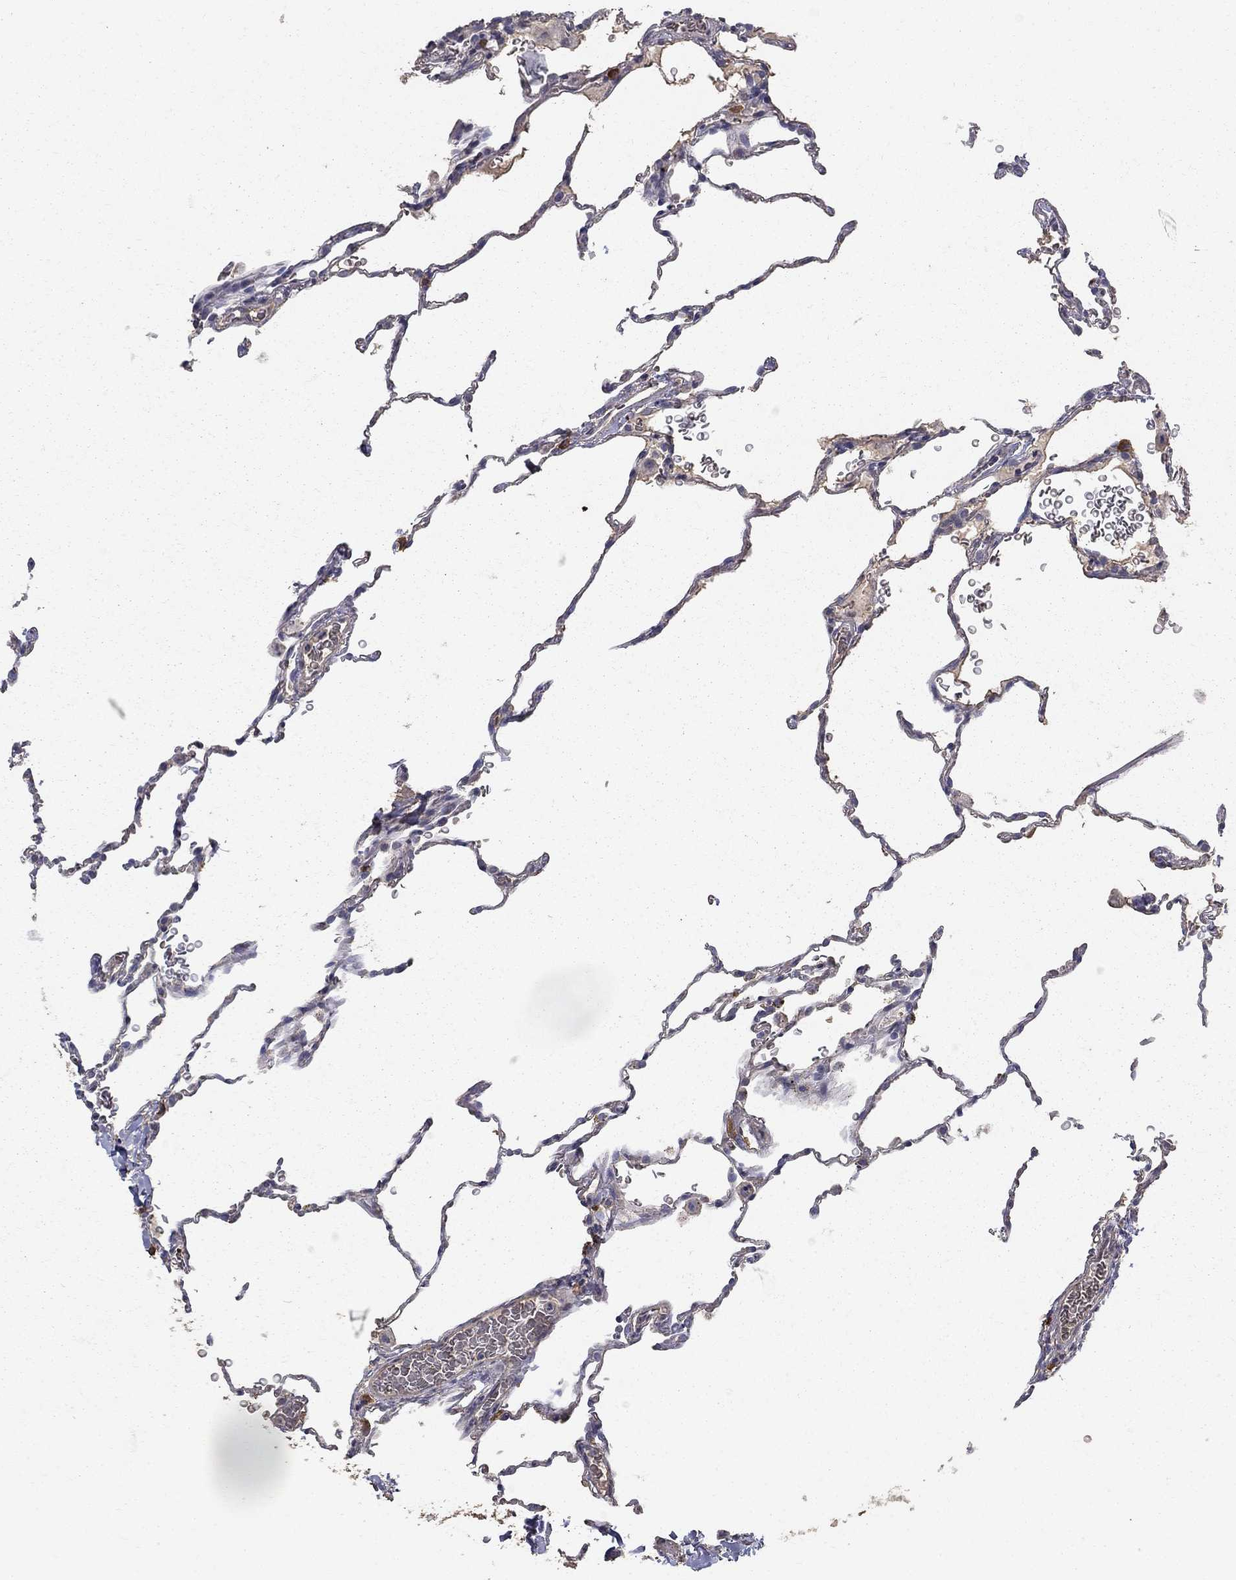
{"staining": {"intensity": "negative", "quantity": "none", "location": "none"}, "tissue": "lung", "cell_type": "Alveolar cells", "image_type": "normal", "snomed": [{"axis": "morphology", "description": "Normal tissue, NOS"}, {"axis": "morphology", "description": "Adenocarcinoma, metastatic, NOS"}, {"axis": "topography", "description": "Lung"}], "caption": "This image is of normal lung stained with IHC to label a protein in brown with the nuclei are counter-stained blue. There is no expression in alveolar cells. The staining was performed using DAB (3,3'-diaminobenzidine) to visualize the protein expression in brown, while the nuclei were stained in blue with hematoxylin (Magnification: 20x).", "gene": "MPP2", "patient": {"sex": "male", "age": 45}}